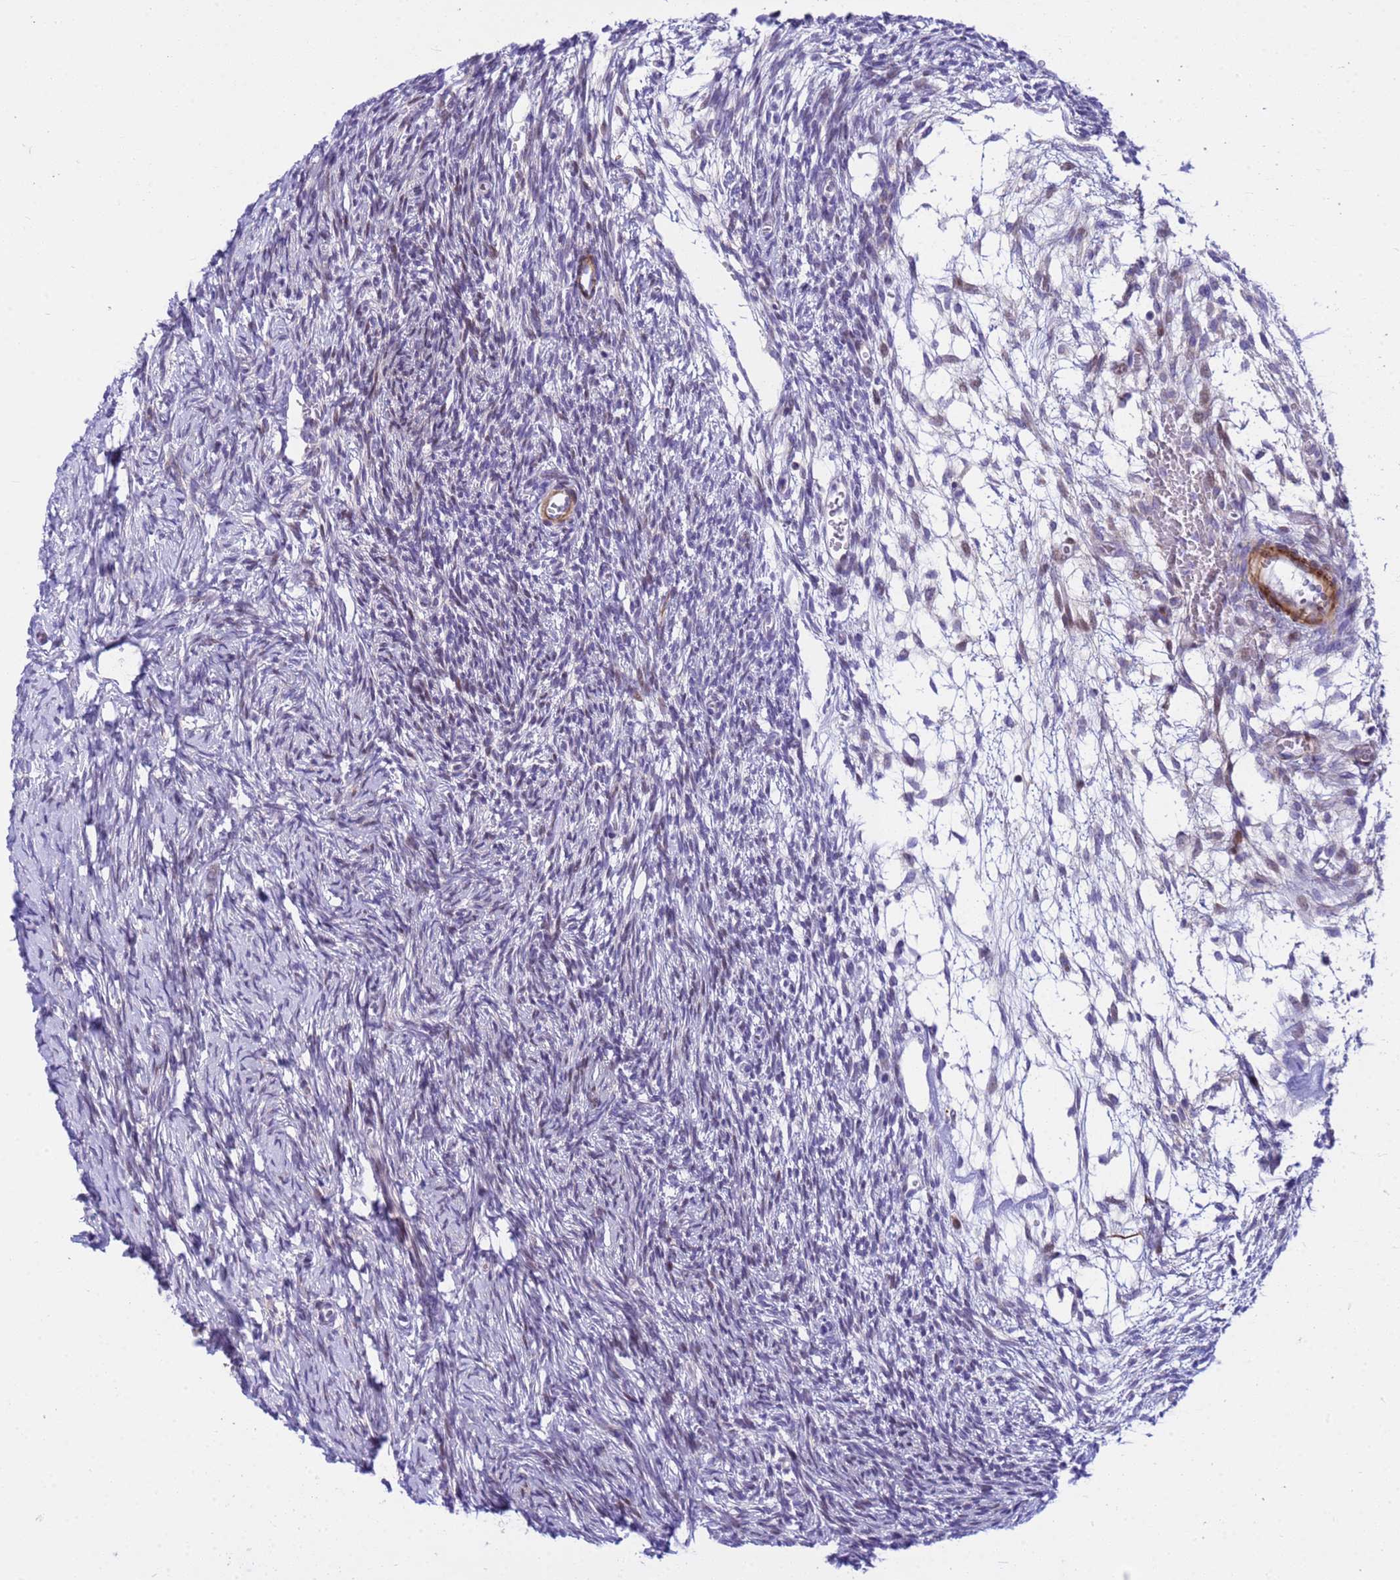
{"staining": {"intensity": "weak", "quantity": "<25%", "location": "cytoplasmic/membranous"}, "tissue": "ovary", "cell_type": "Ovarian stroma cells", "image_type": "normal", "snomed": [{"axis": "morphology", "description": "Normal tissue, NOS"}, {"axis": "topography", "description": "Ovary"}], "caption": "High power microscopy histopathology image of an immunohistochemistry (IHC) photomicrograph of normal ovary, revealing no significant expression in ovarian stroma cells. The staining is performed using DAB brown chromogen with nuclei counter-stained in using hematoxylin.", "gene": "P2RX7", "patient": {"sex": "female", "age": 39}}